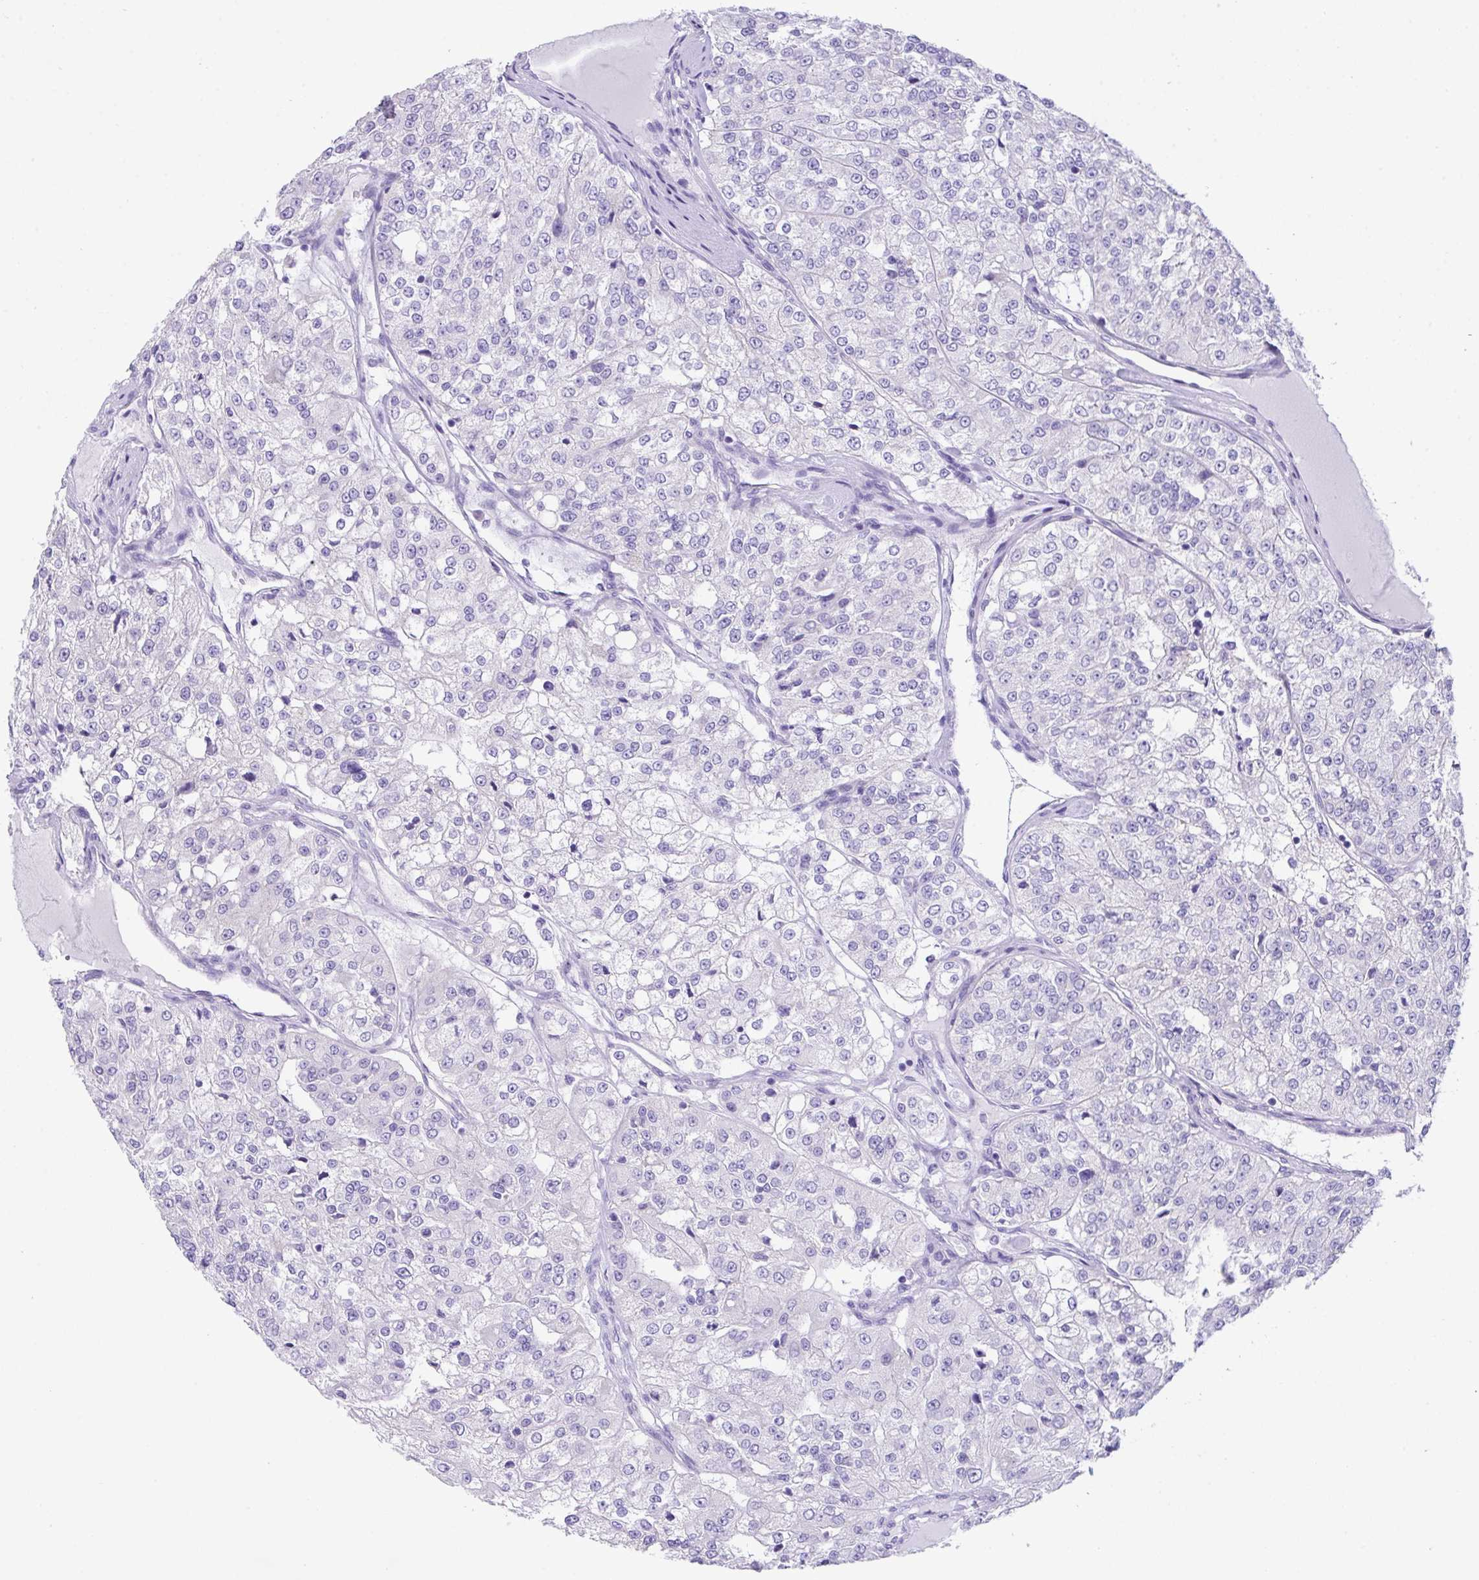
{"staining": {"intensity": "negative", "quantity": "none", "location": "none"}, "tissue": "renal cancer", "cell_type": "Tumor cells", "image_type": "cancer", "snomed": [{"axis": "morphology", "description": "Adenocarcinoma, NOS"}, {"axis": "topography", "description": "Kidney"}], "caption": "Renal cancer (adenocarcinoma) was stained to show a protein in brown. There is no significant expression in tumor cells. The staining was performed using DAB (3,3'-diaminobenzidine) to visualize the protein expression in brown, while the nuclei were stained in blue with hematoxylin (Magnification: 20x).", "gene": "TMEM106B", "patient": {"sex": "female", "age": 63}}